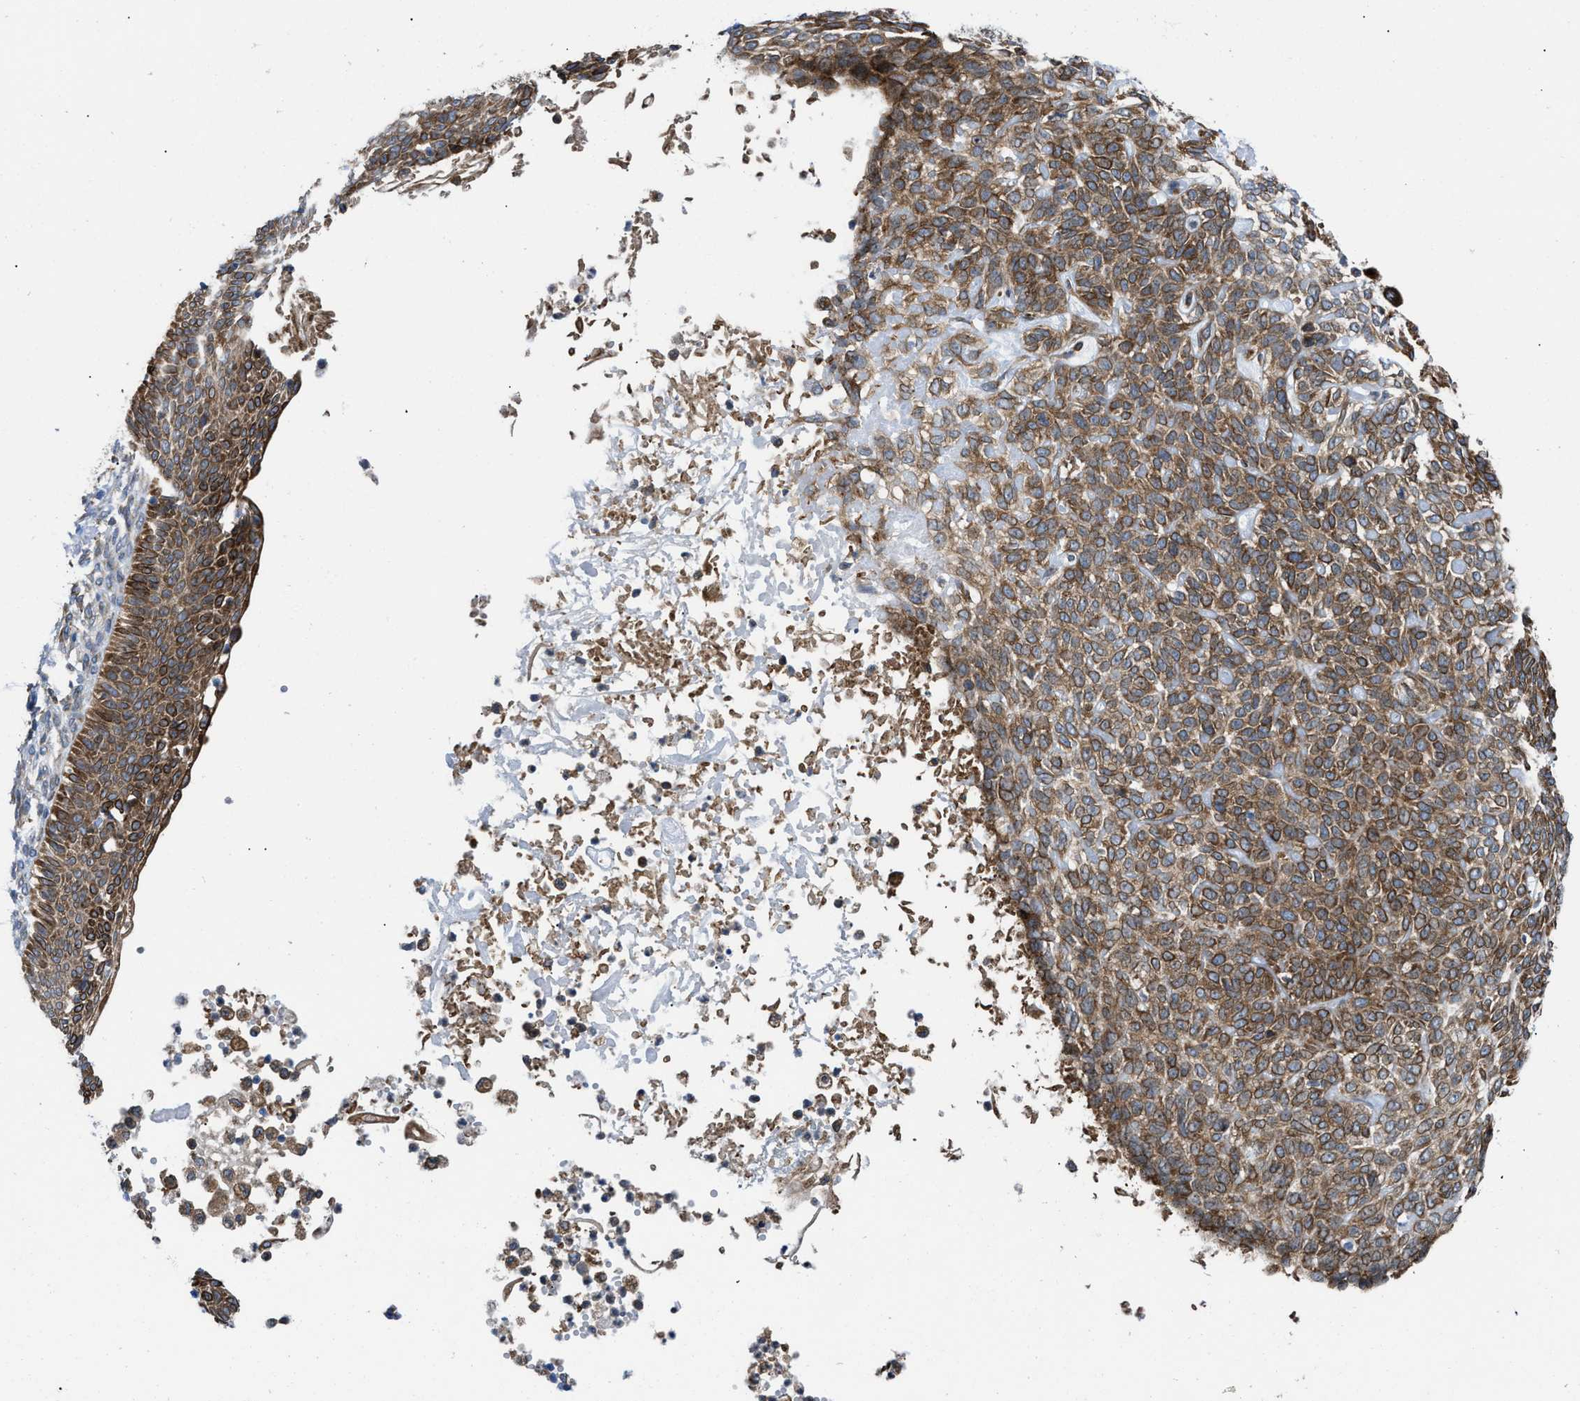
{"staining": {"intensity": "strong", "quantity": ">75%", "location": "cytoplasmic/membranous"}, "tissue": "skin cancer", "cell_type": "Tumor cells", "image_type": "cancer", "snomed": [{"axis": "morphology", "description": "Normal tissue, NOS"}, {"axis": "morphology", "description": "Basal cell carcinoma"}, {"axis": "topography", "description": "Skin"}], "caption": "A brown stain highlights strong cytoplasmic/membranous positivity of a protein in human basal cell carcinoma (skin) tumor cells.", "gene": "ERLIN2", "patient": {"sex": "male", "age": 87}}